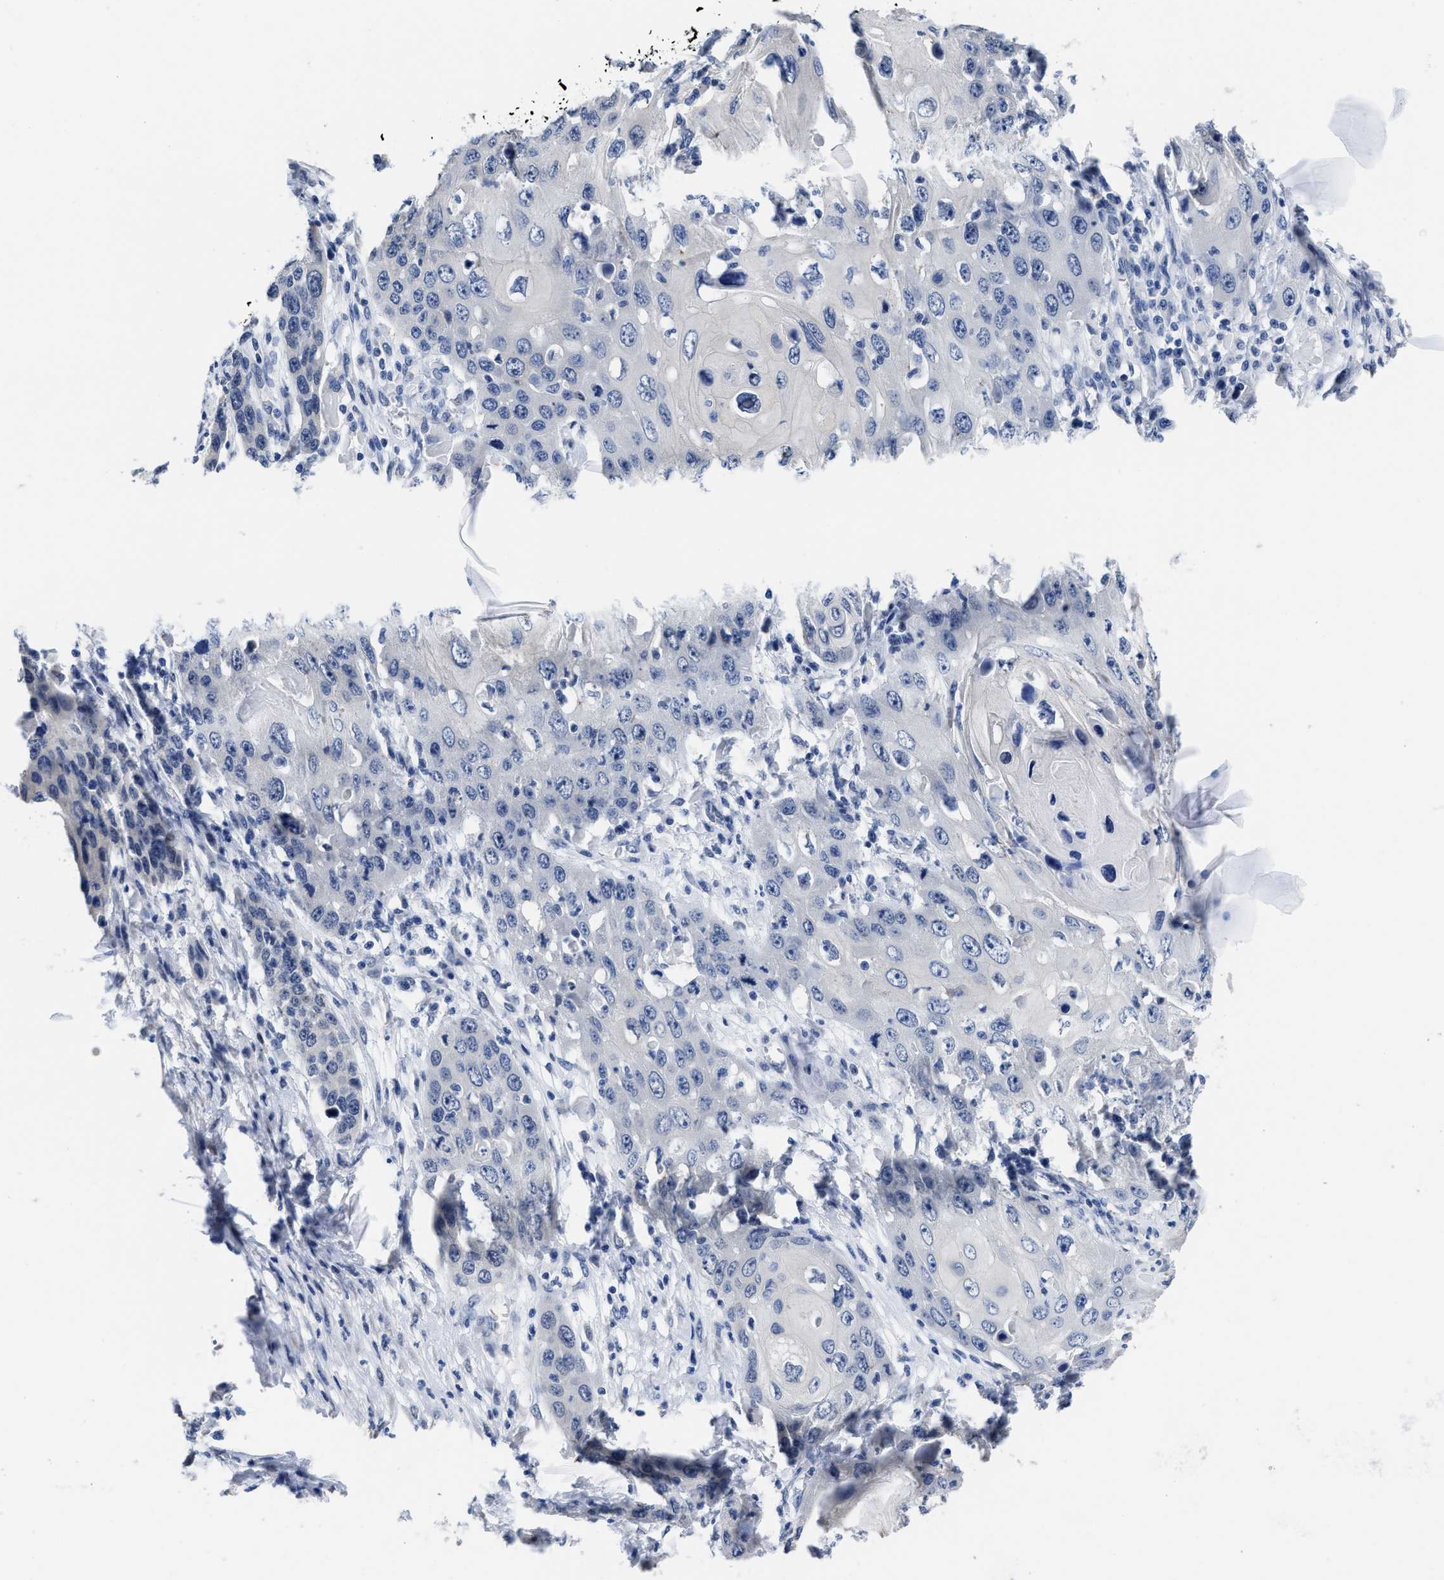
{"staining": {"intensity": "negative", "quantity": "none", "location": "none"}, "tissue": "skin cancer", "cell_type": "Tumor cells", "image_type": "cancer", "snomed": [{"axis": "morphology", "description": "Squamous cell carcinoma, NOS"}, {"axis": "topography", "description": "Skin"}], "caption": "A high-resolution image shows immunohistochemistry staining of skin cancer (squamous cell carcinoma), which reveals no significant staining in tumor cells.", "gene": "HOOK1", "patient": {"sex": "male", "age": 55}}